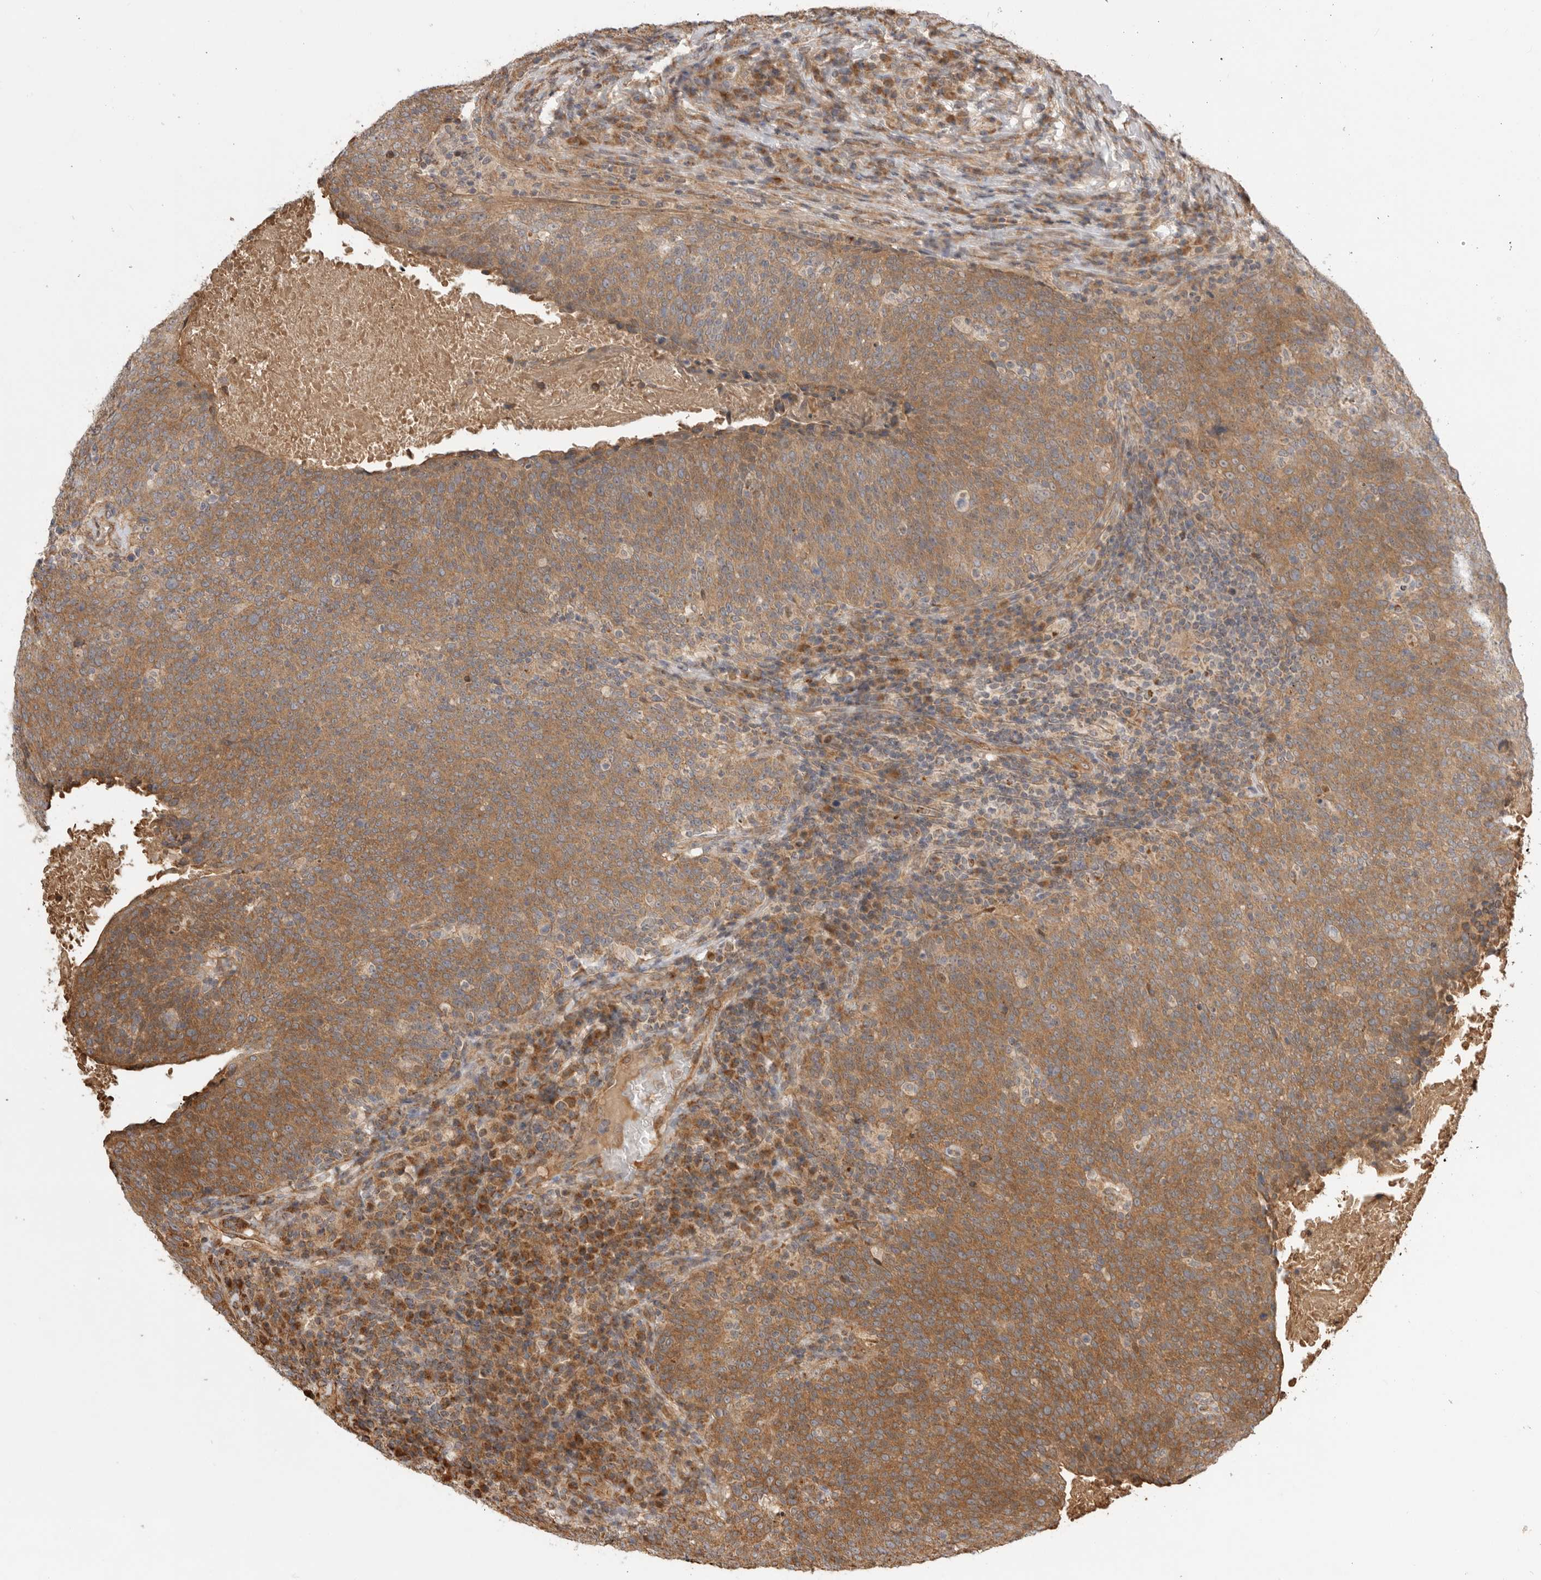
{"staining": {"intensity": "moderate", "quantity": ">75%", "location": "cytoplasmic/membranous"}, "tissue": "head and neck cancer", "cell_type": "Tumor cells", "image_type": "cancer", "snomed": [{"axis": "morphology", "description": "Squamous cell carcinoma, NOS"}, {"axis": "morphology", "description": "Squamous cell carcinoma, metastatic, NOS"}, {"axis": "topography", "description": "Lymph node"}, {"axis": "topography", "description": "Head-Neck"}], "caption": "Head and neck metastatic squamous cell carcinoma stained with a protein marker shows moderate staining in tumor cells.", "gene": "DPH7", "patient": {"sex": "male", "age": 62}}